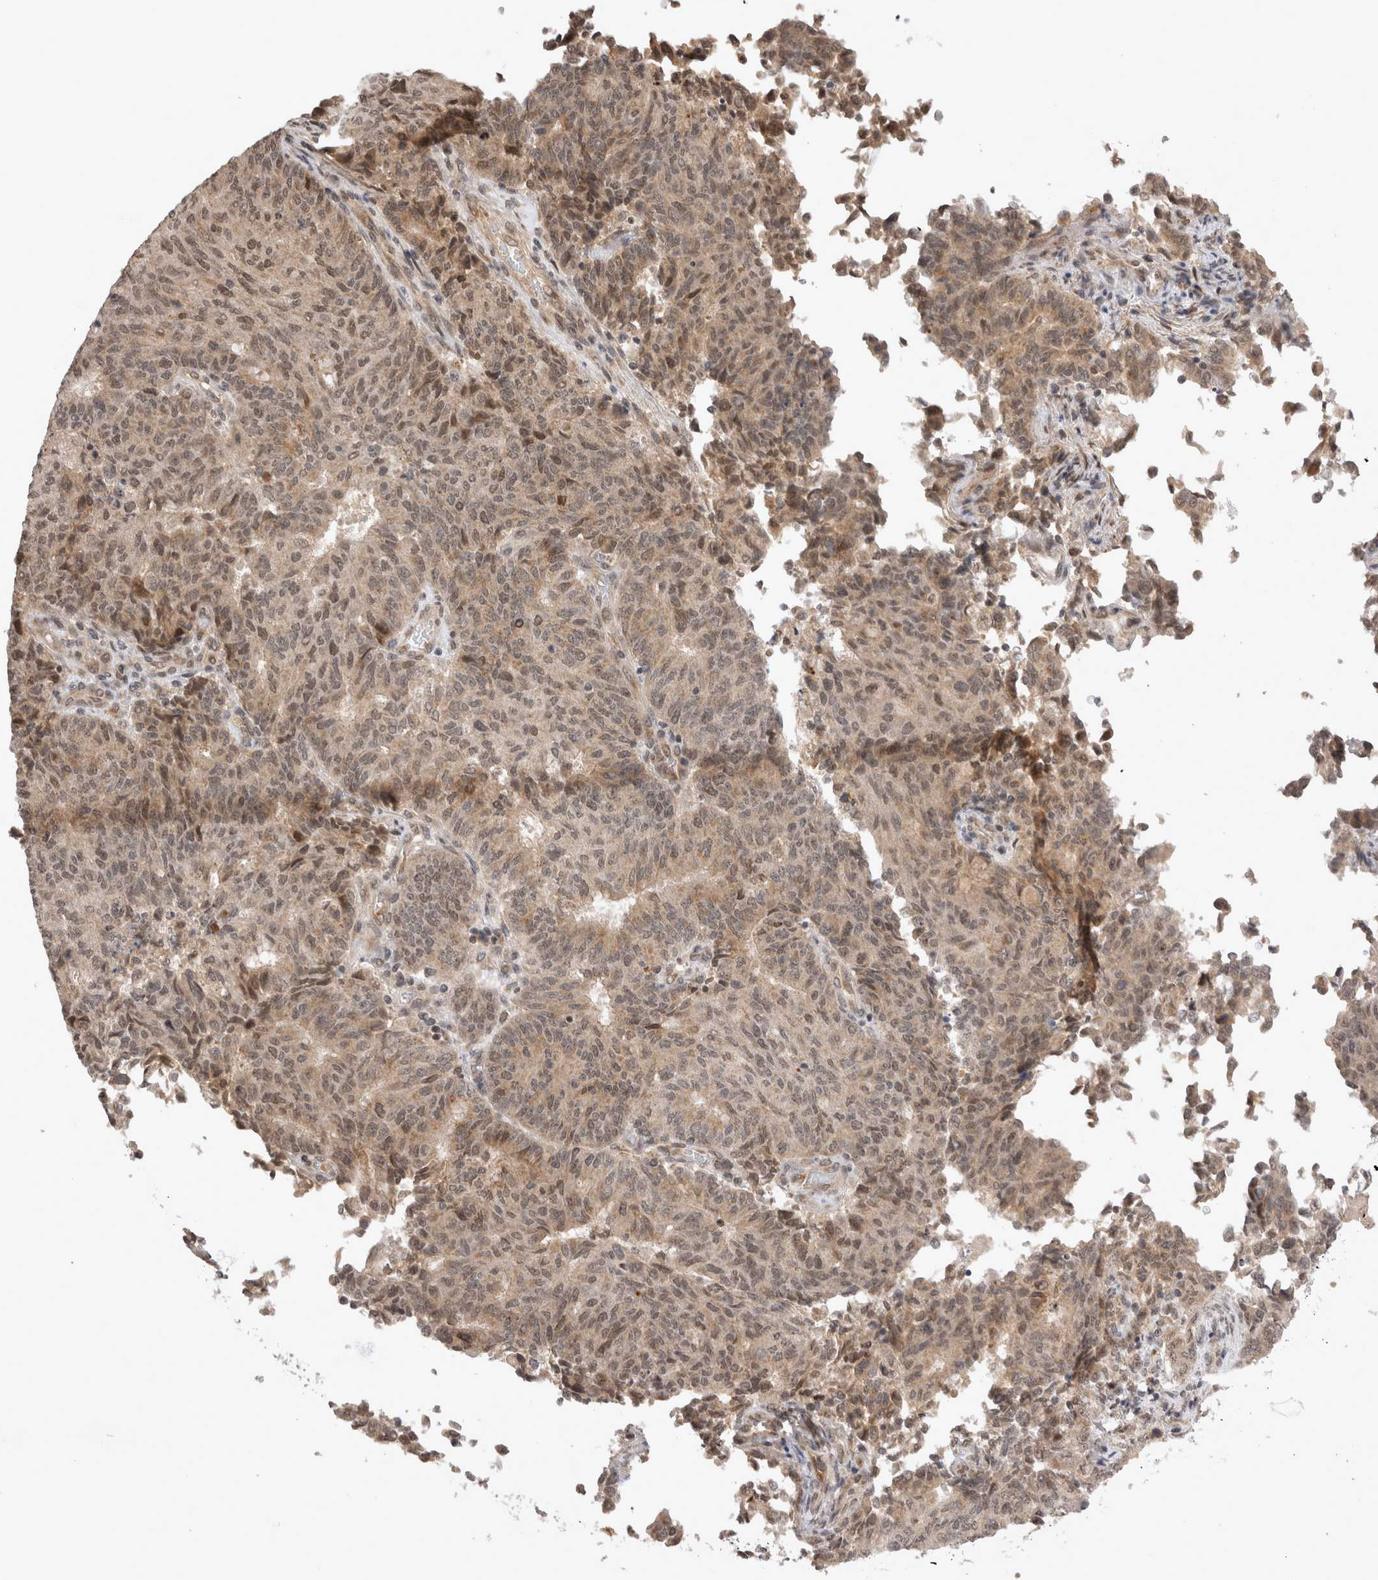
{"staining": {"intensity": "moderate", "quantity": ">75%", "location": "cytoplasmic/membranous,nuclear"}, "tissue": "endometrial cancer", "cell_type": "Tumor cells", "image_type": "cancer", "snomed": [{"axis": "morphology", "description": "Adenocarcinoma, NOS"}, {"axis": "topography", "description": "Endometrium"}], "caption": "About >75% of tumor cells in adenocarcinoma (endometrial) display moderate cytoplasmic/membranous and nuclear protein expression as visualized by brown immunohistochemical staining.", "gene": "TMEM65", "patient": {"sex": "female", "age": 80}}